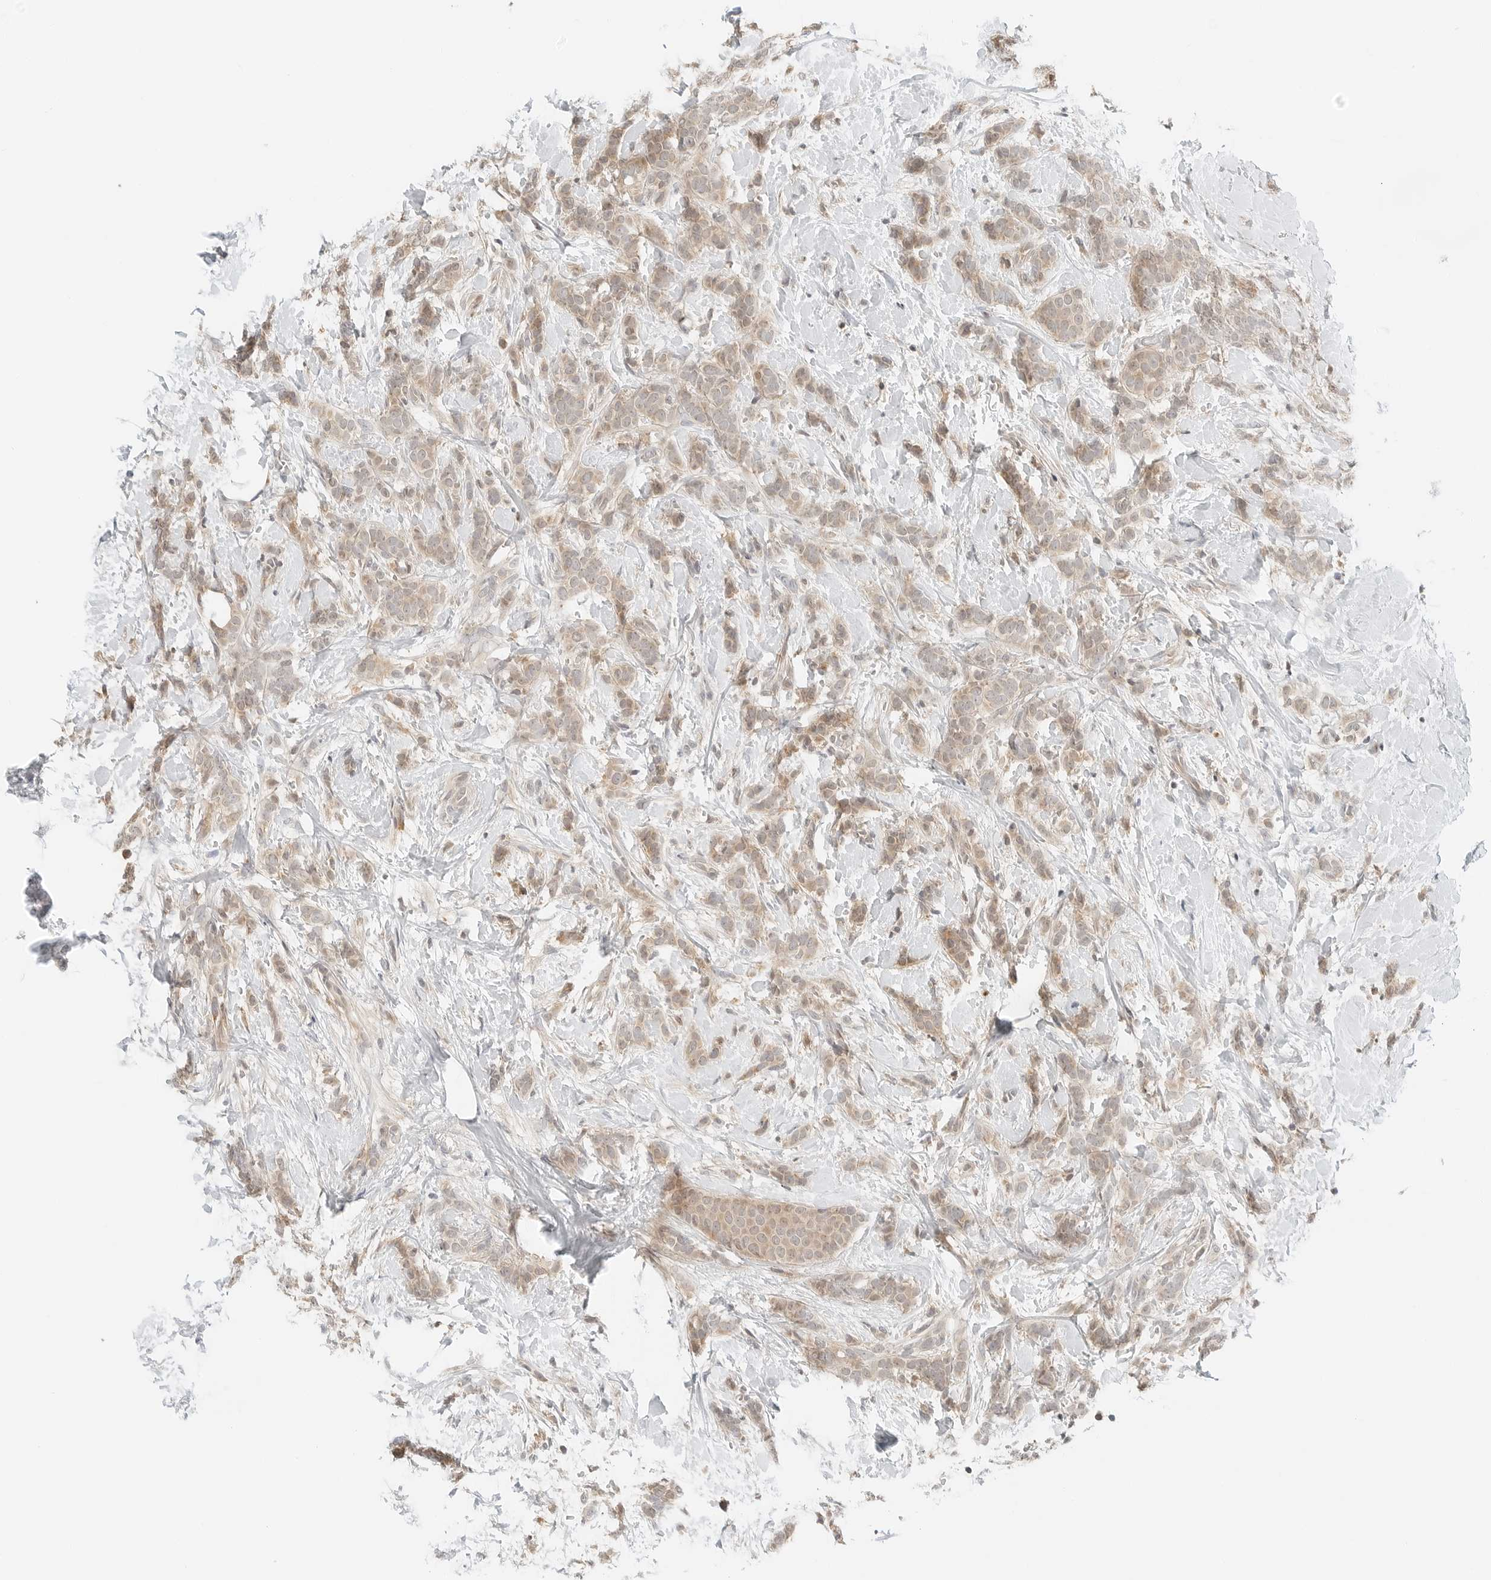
{"staining": {"intensity": "weak", "quantity": ">75%", "location": "cytoplasmic/membranous"}, "tissue": "breast cancer", "cell_type": "Tumor cells", "image_type": "cancer", "snomed": [{"axis": "morphology", "description": "Lobular carcinoma, in situ"}, {"axis": "morphology", "description": "Lobular carcinoma"}, {"axis": "topography", "description": "Breast"}], "caption": "Protein staining of lobular carcinoma (breast) tissue reveals weak cytoplasmic/membranous positivity in about >75% of tumor cells.", "gene": "IQCC", "patient": {"sex": "female", "age": 41}}